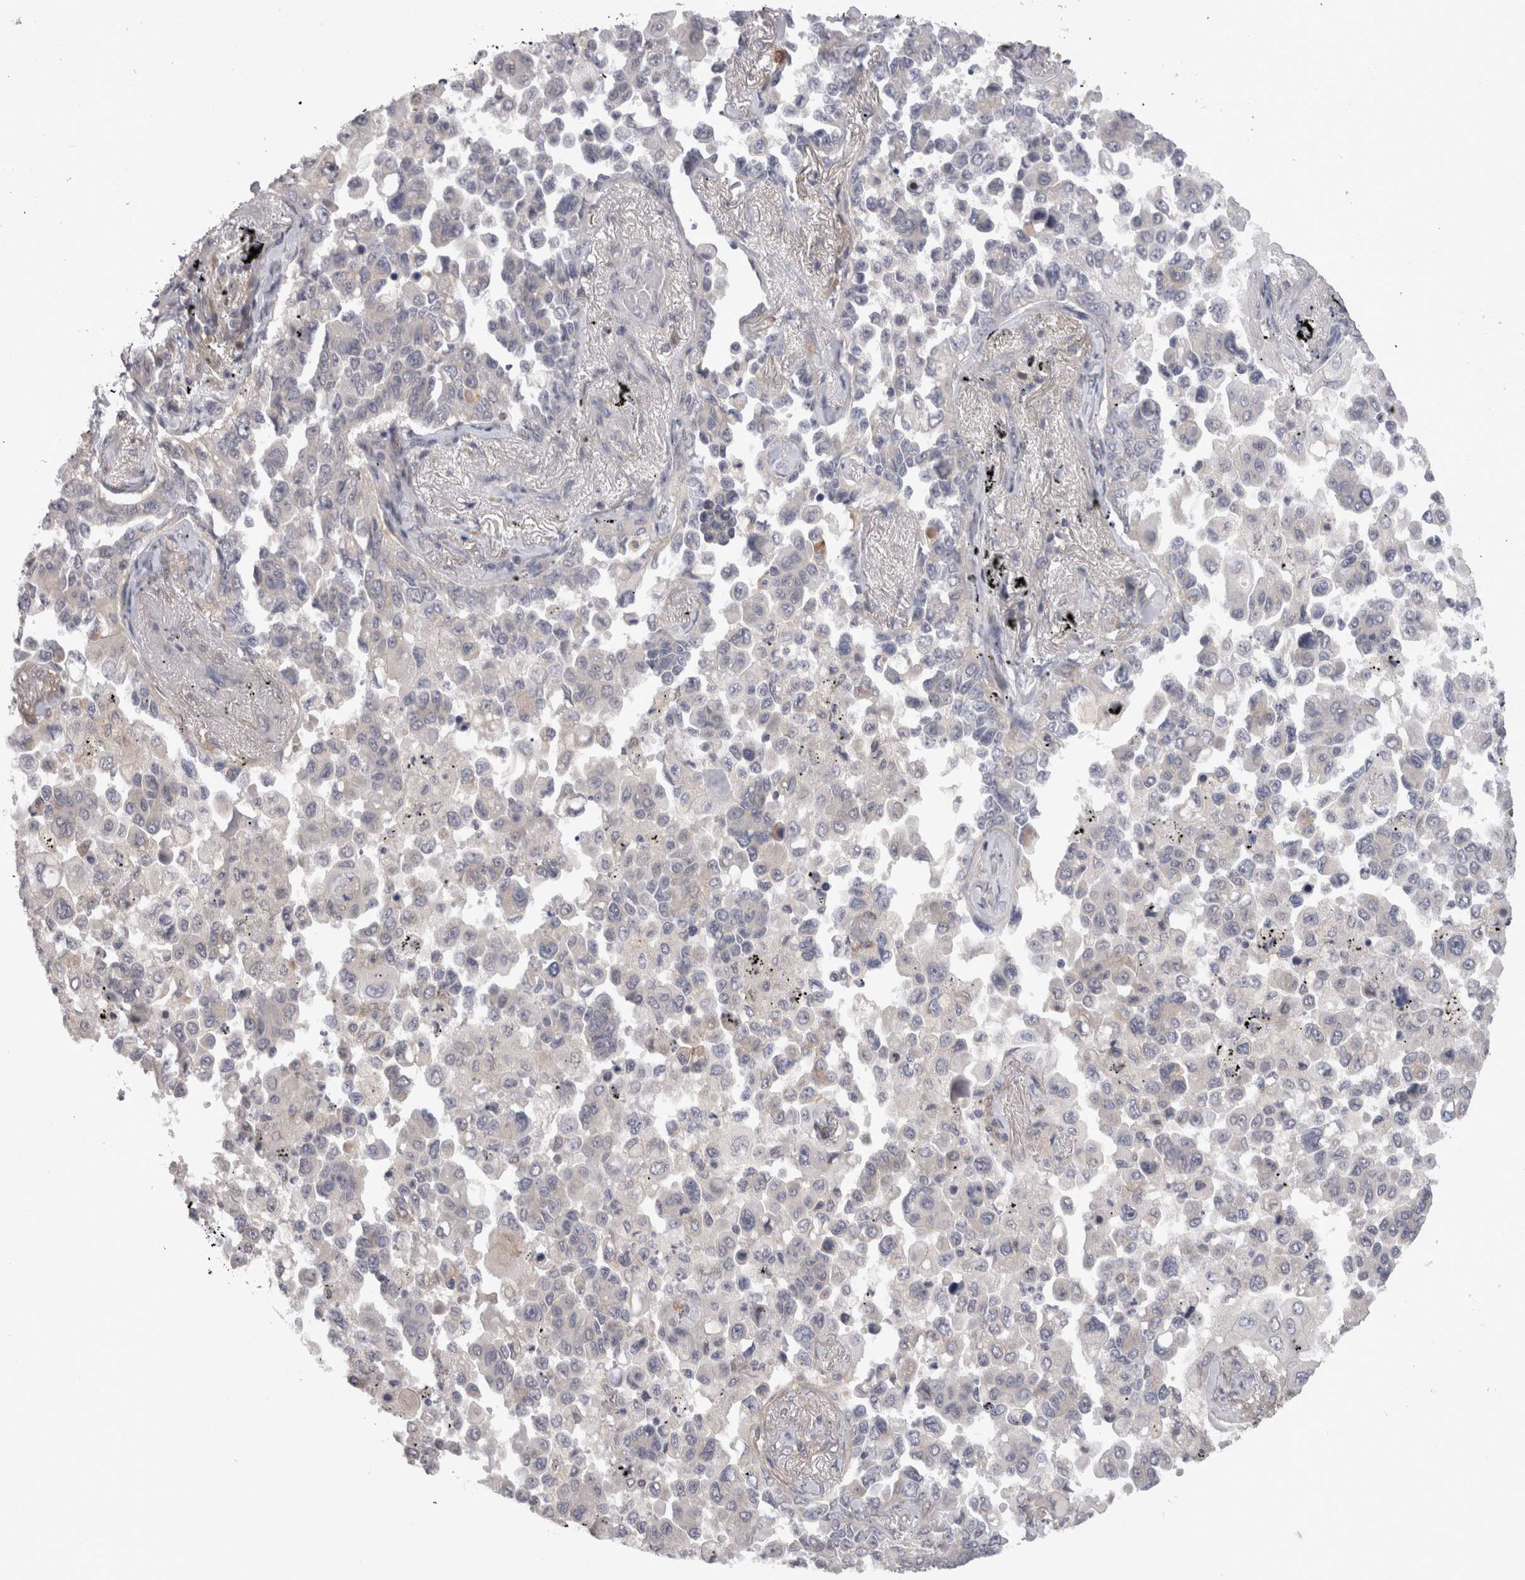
{"staining": {"intensity": "negative", "quantity": "none", "location": "none"}, "tissue": "lung cancer", "cell_type": "Tumor cells", "image_type": "cancer", "snomed": [{"axis": "morphology", "description": "Adenocarcinoma, NOS"}, {"axis": "topography", "description": "Lung"}], "caption": "This image is of lung cancer stained with immunohistochemistry to label a protein in brown with the nuclei are counter-stained blue. There is no positivity in tumor cells. (DAB immunohistochemistry with hematoxylin counter stain).", "gene": "RMDN1", "patient": {"sex": "female", "age": 67}}